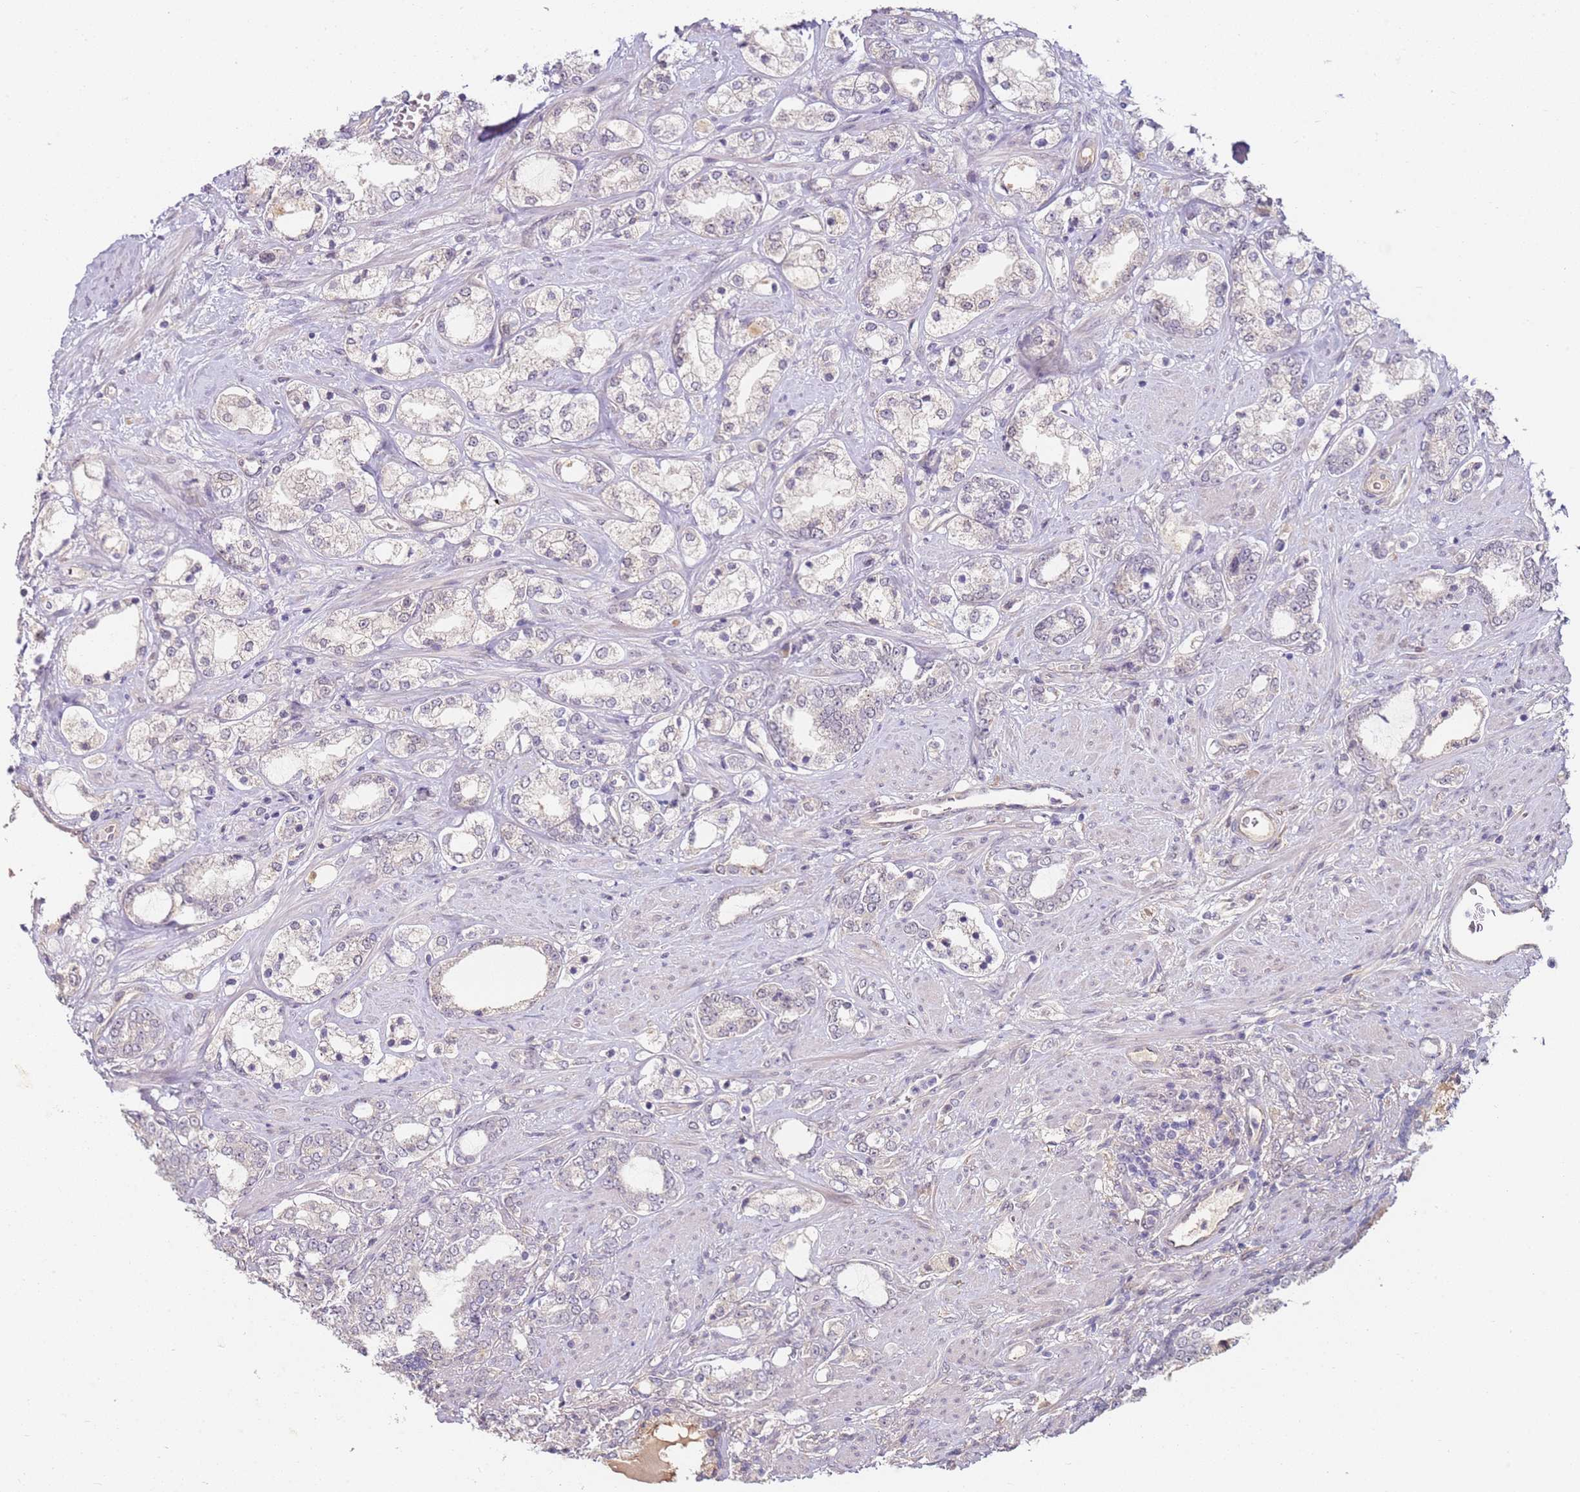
{"staining": {"intensity": "negative", "quantity": "none", "location": "none"}, "tissue": "prostate cancer", "cell_type": "Tumor cells", "image_type": "cancer", "snomed": [{"axis": "morphology", "description": "Adenocarcinoma, High grade"}, {"axis": "topography", "description": "Prostate"}], "caption": "This is an IHC image of prostate cancer. There is no positivity in tumor cells.", "gene": "WDR93", "patient": {"sex": "male", "age": 64}}